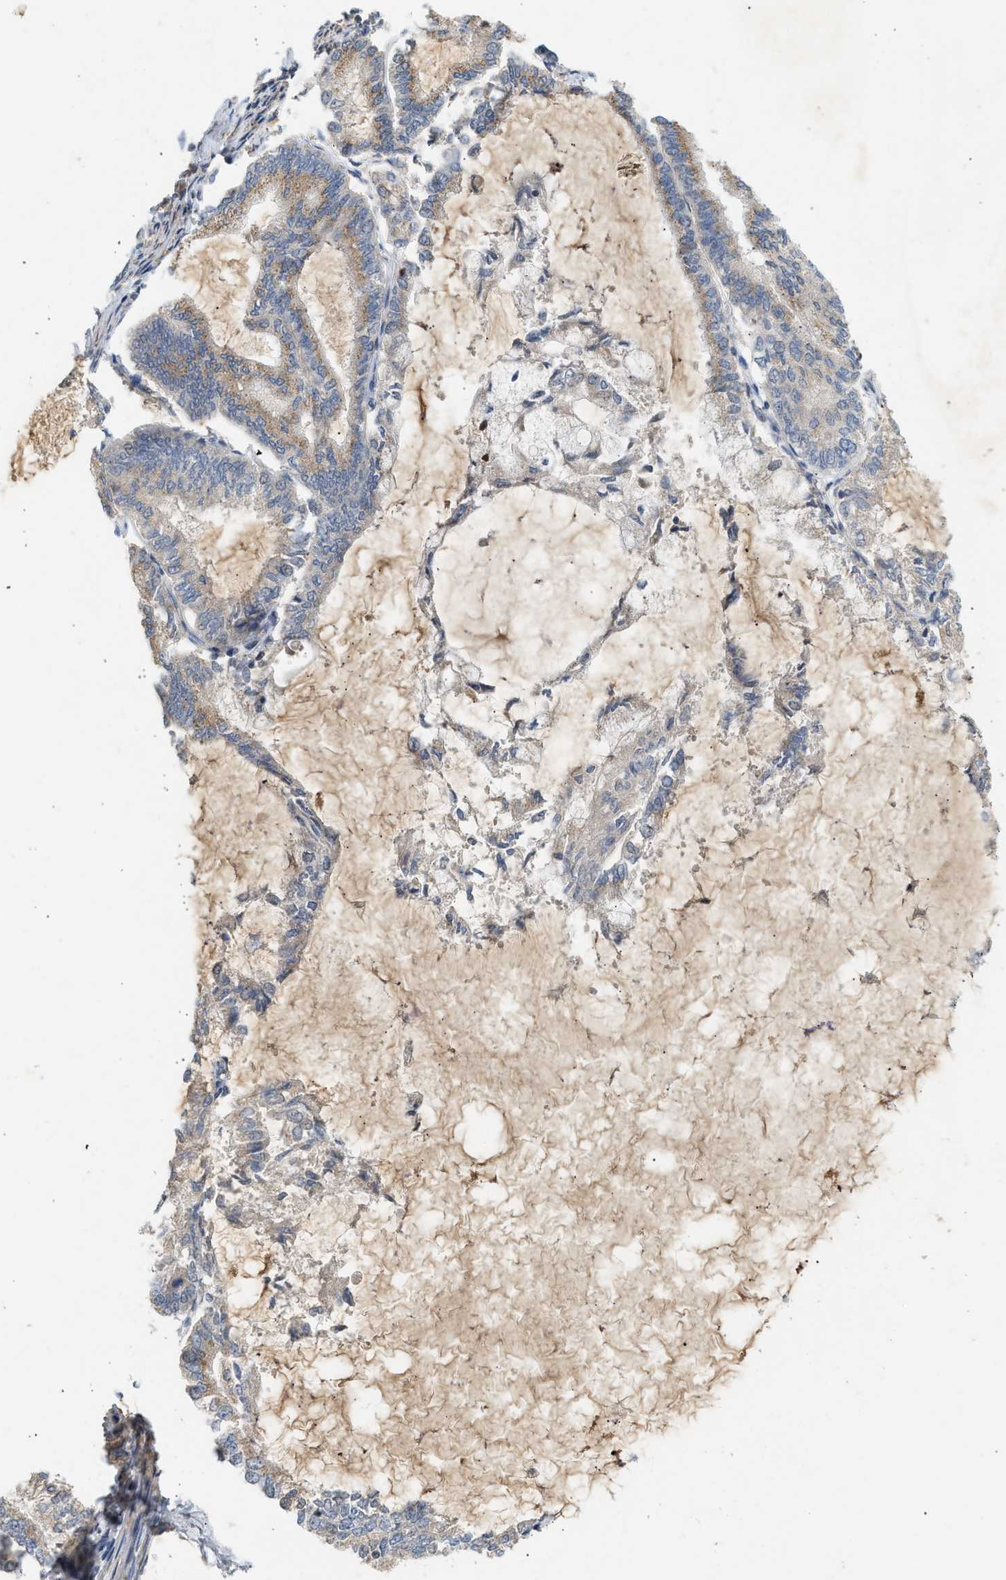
{"staining": {"intensity": "weak", "quantity": ">75%", "location": "cytoplasmic/membranous"}, "tissue": "endometrial cancer", "cell_type": "Tumor cells", "image_type": "cancer", "snomed": [{"axis": "morphology", "description": "Adenocarcinoma, NOS"}, {"axis": "topography", "description": "Endometrium"}], "caption": "Human endometrial adenocarcinoma stained with a protein marker reveals weak staining in tumor cells.", "gene": "F8", "patient": {"sex": "female", "age": 86}}